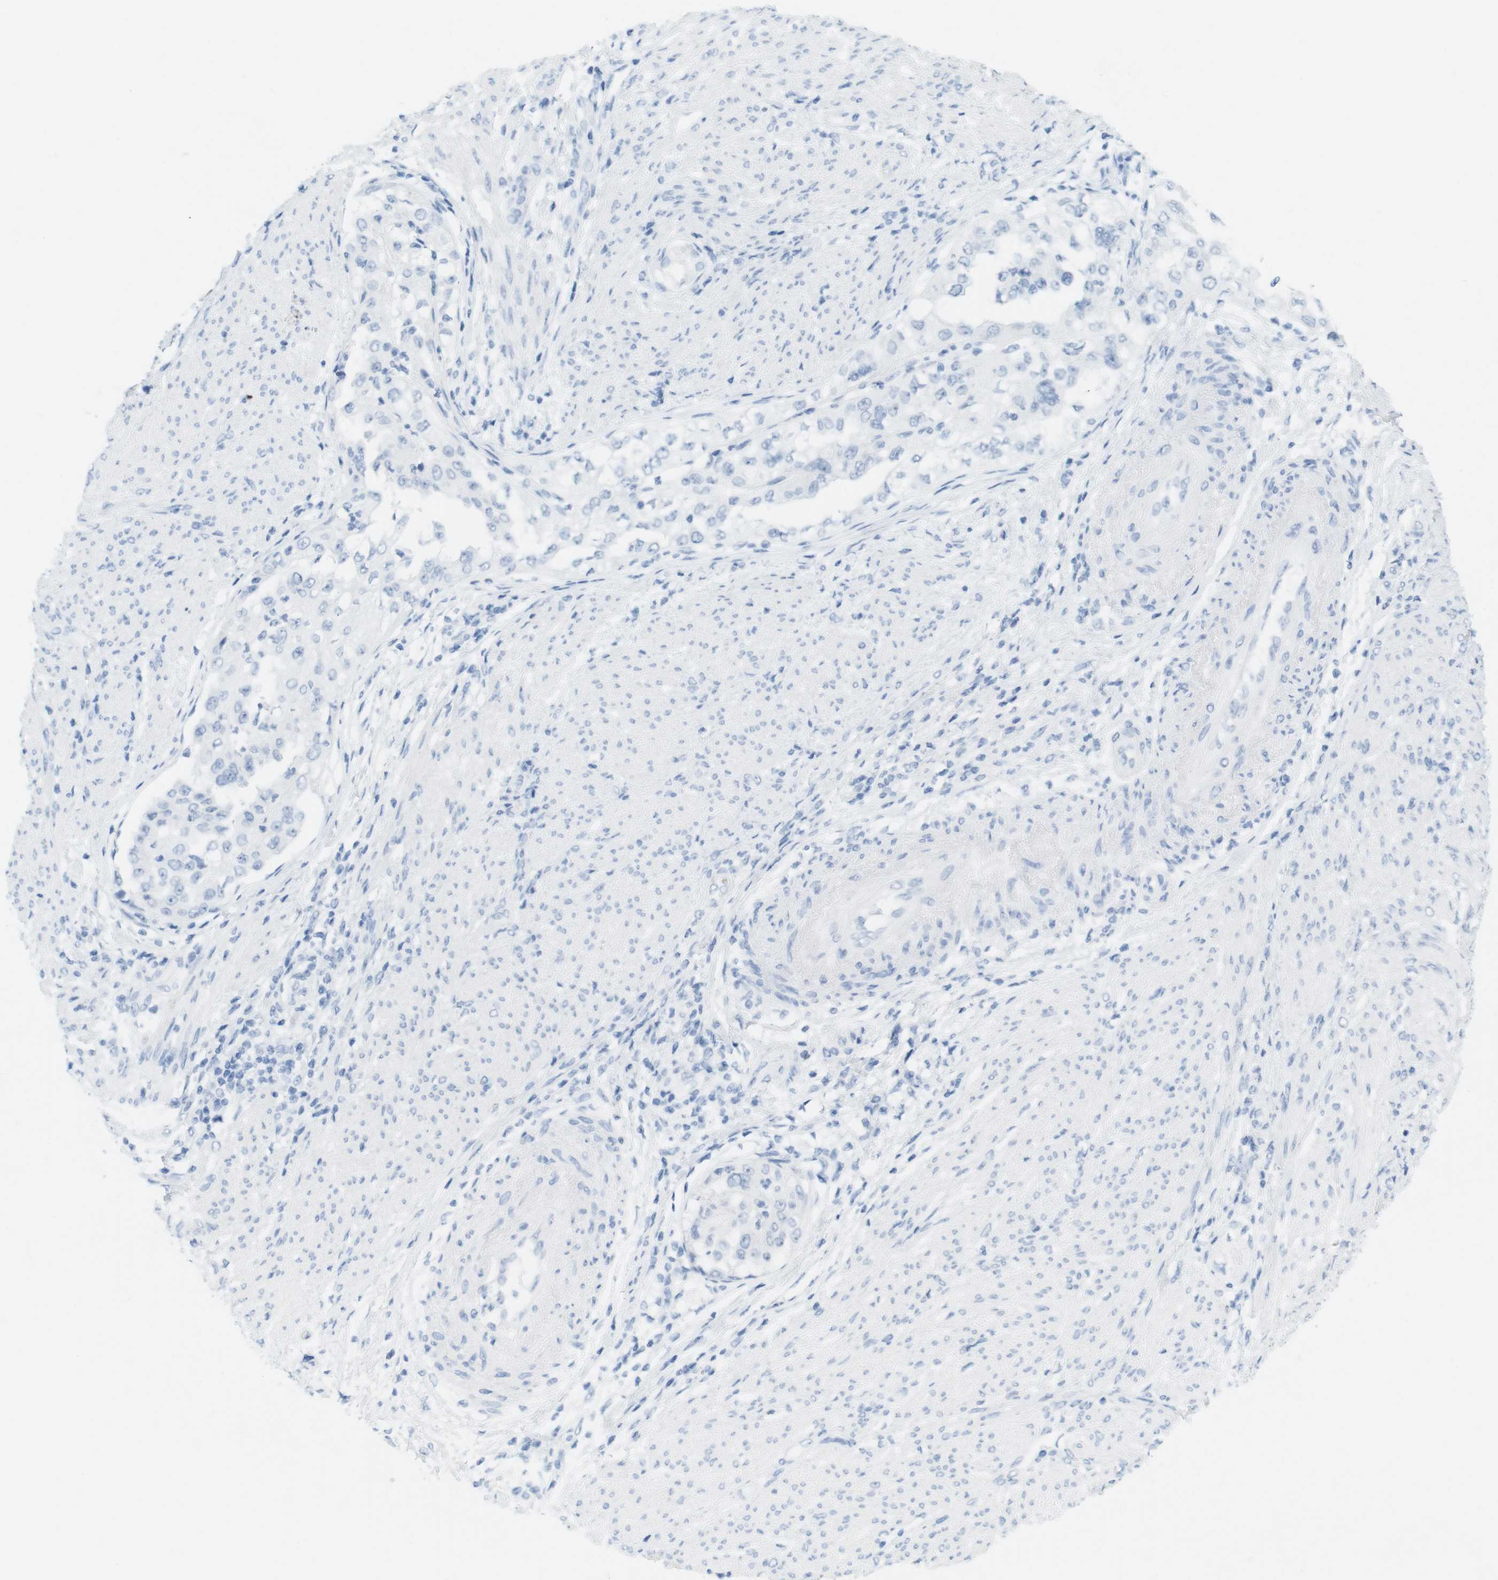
{"staining": {"intensity": "negative", "quantity": "none", "location": "none"}, "tissue": "endometrial cancer", "cell_type": "Tumor cells", "image_type": "cancer", "snomed": [{"axis": "morphology", "description": "Adenocarcinoma, NOS"}, {"axis": "topography", "description": "Endometrium"}], "caption": "Immunohistochemical staining of human adenocarcinoma (endometrial) displays no significant staining in tumor cells. (DAB IHC, high magnification).", "gene": "TNNT2", "patient": {"sex": "female", "age": 85}}